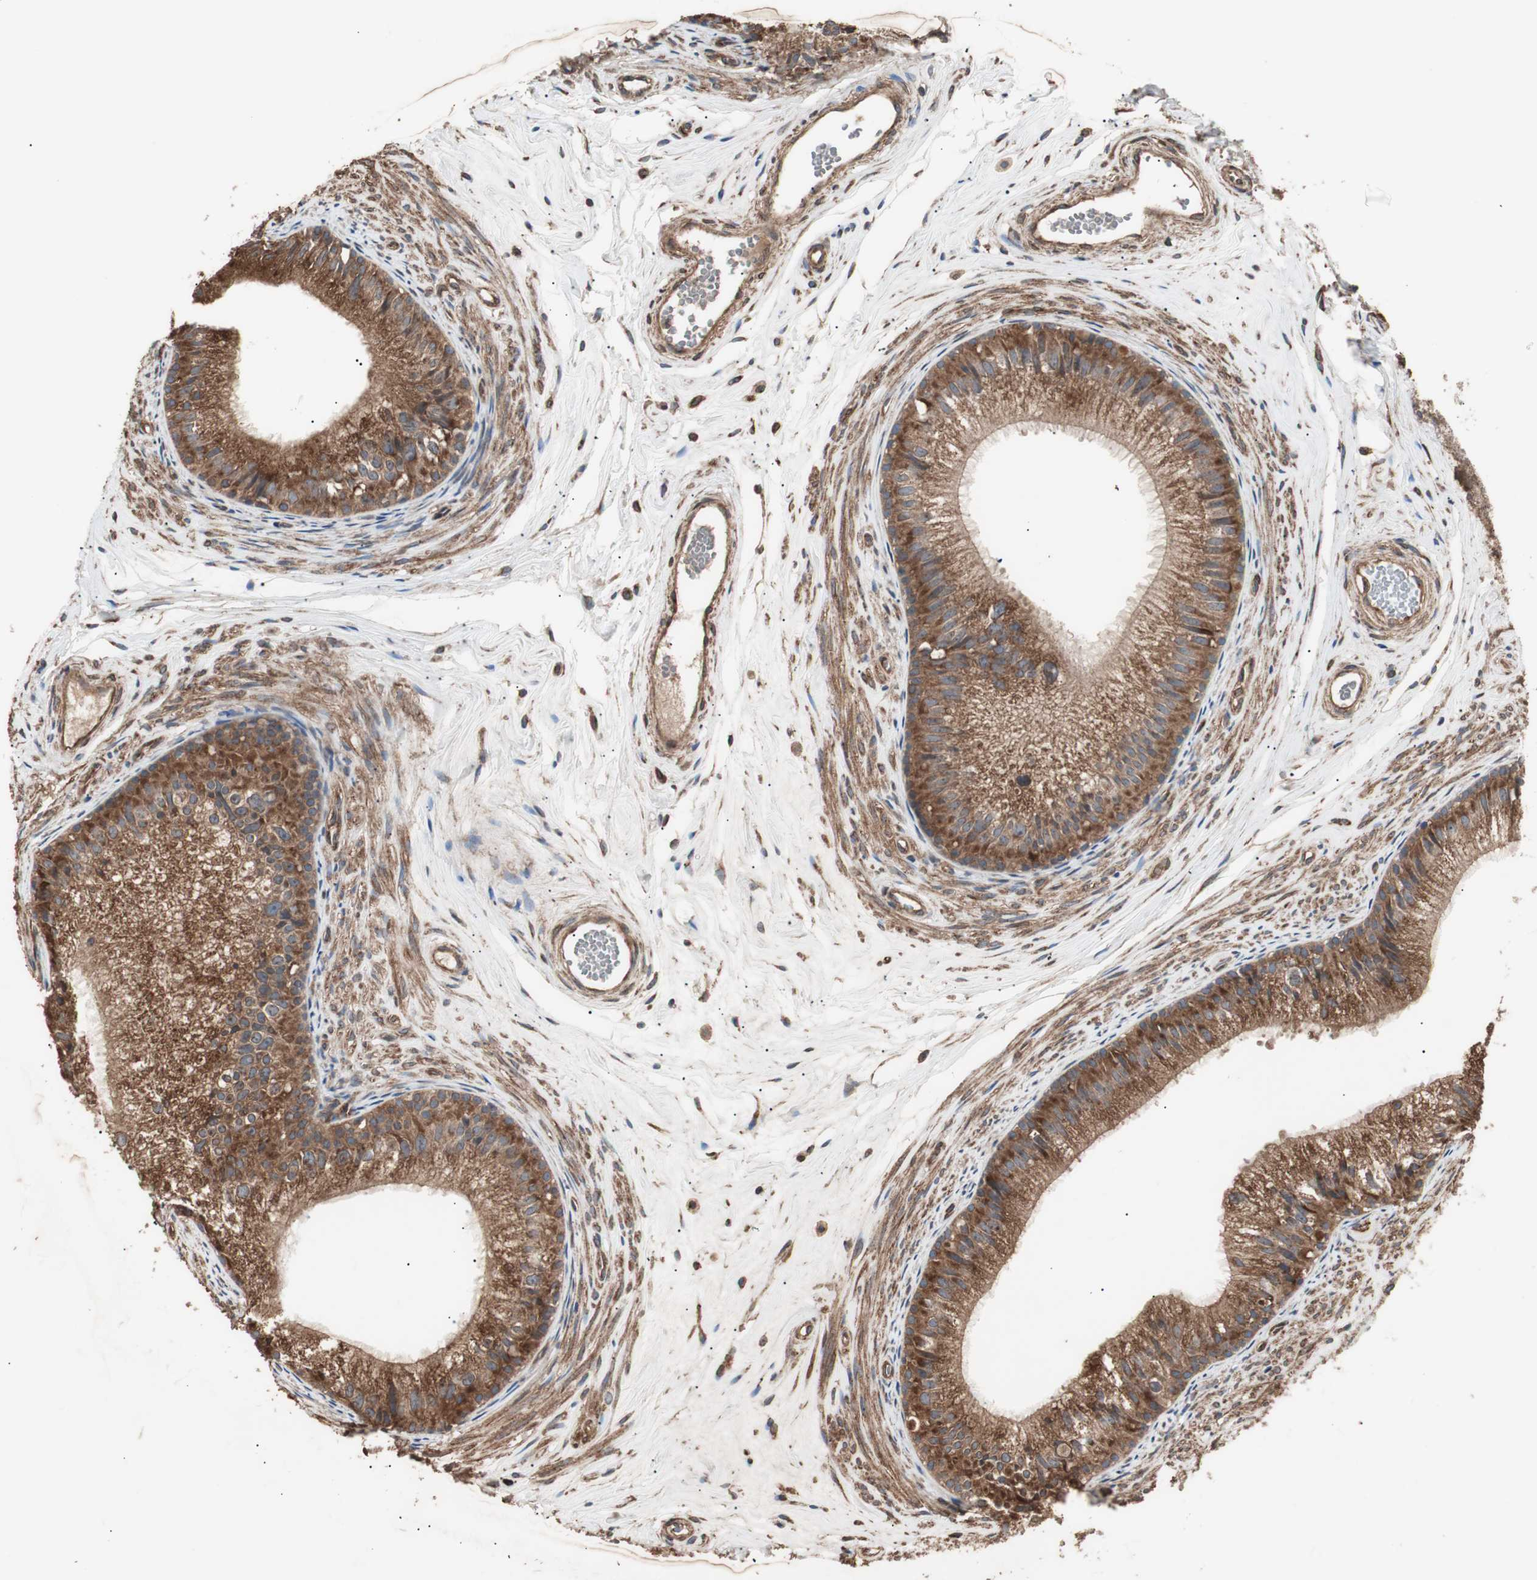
{"staining": {"intensity": "moderate", "quantity": ">75%", "location": "cytoplasmic/membranous"}, "tissue": "epididymis", "cell_type": "Glandular cells", "image_type": "normal", "snomed": [{"axis": "morphology", "description": "Normal tissue, NOS"}, {"axis": "topography", "description": "Epididymis"}], "caption": "Brown immunohistochemical staining in unremarkable human epididymis shows moderate cytoplasmic/membranous expression in about >75% of glandular cells.", "gene": "LZTS1", "patient": {"sex": "male", "age": 56}}